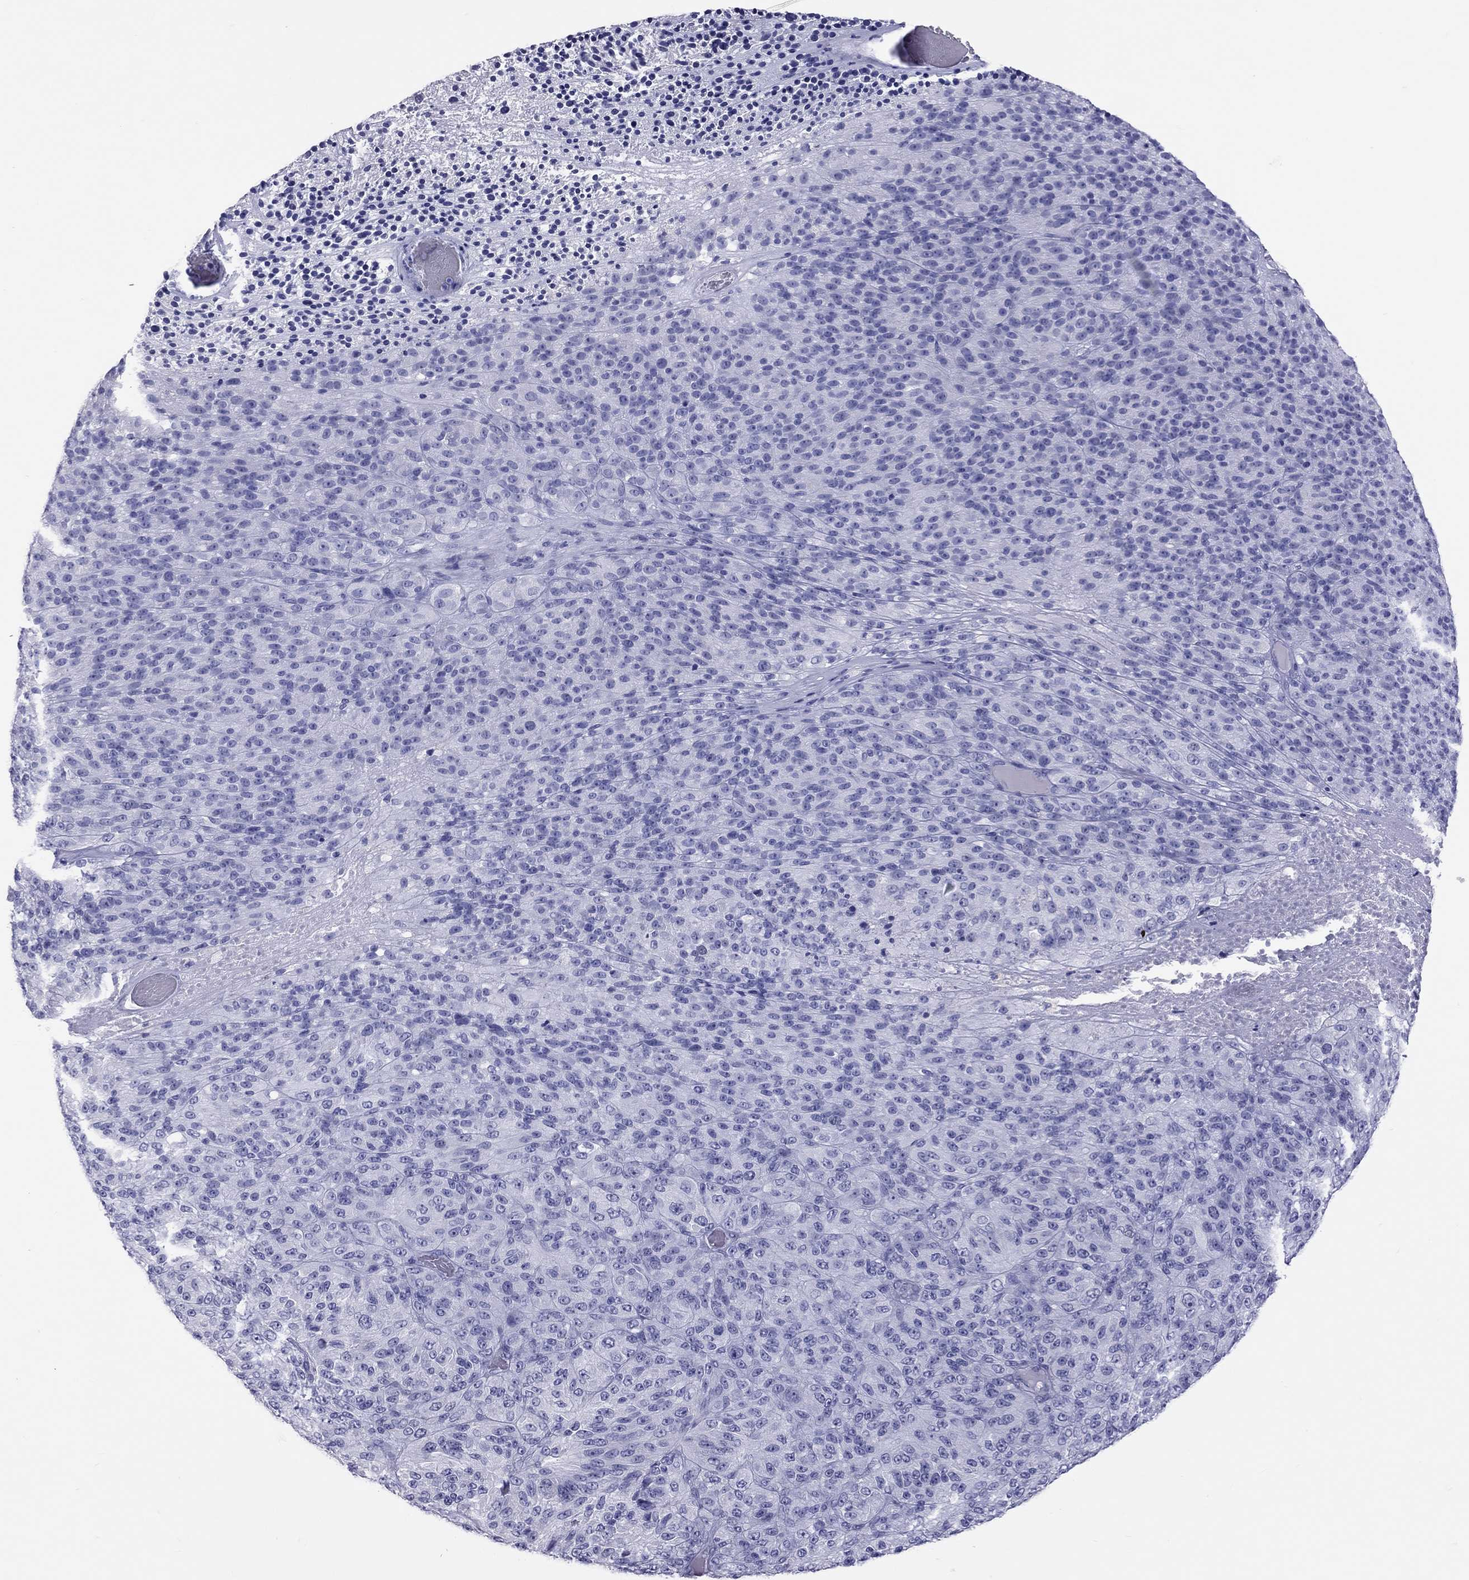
{"staining": {"intensity": "negative", "quantity": "none", "location": "none"}, "tissue": "melanoma", "cell_type": "Tumor cells", "image_type": "cancer", "snomed": [{"axis": "morphology", "description": "Malignant melanoma, Metastatic site"}, {"axis": "topography", "description": "Brain"}], "caption": "Immunohistochemistry histopathology image of neoplastic tissue: human malignant melanoma (metastatic site) stained with DAB (3,3'-diaminobenzidine) demonstrates no significant protein staining in tumor cells. The staining is performed using DAB (3,3'-diaminobenzidine) brown chromogen with nuclei counter-stained in using hematoxylin.", "gene": "STAG3", "patient": {"sex": "female", "age": 56}}